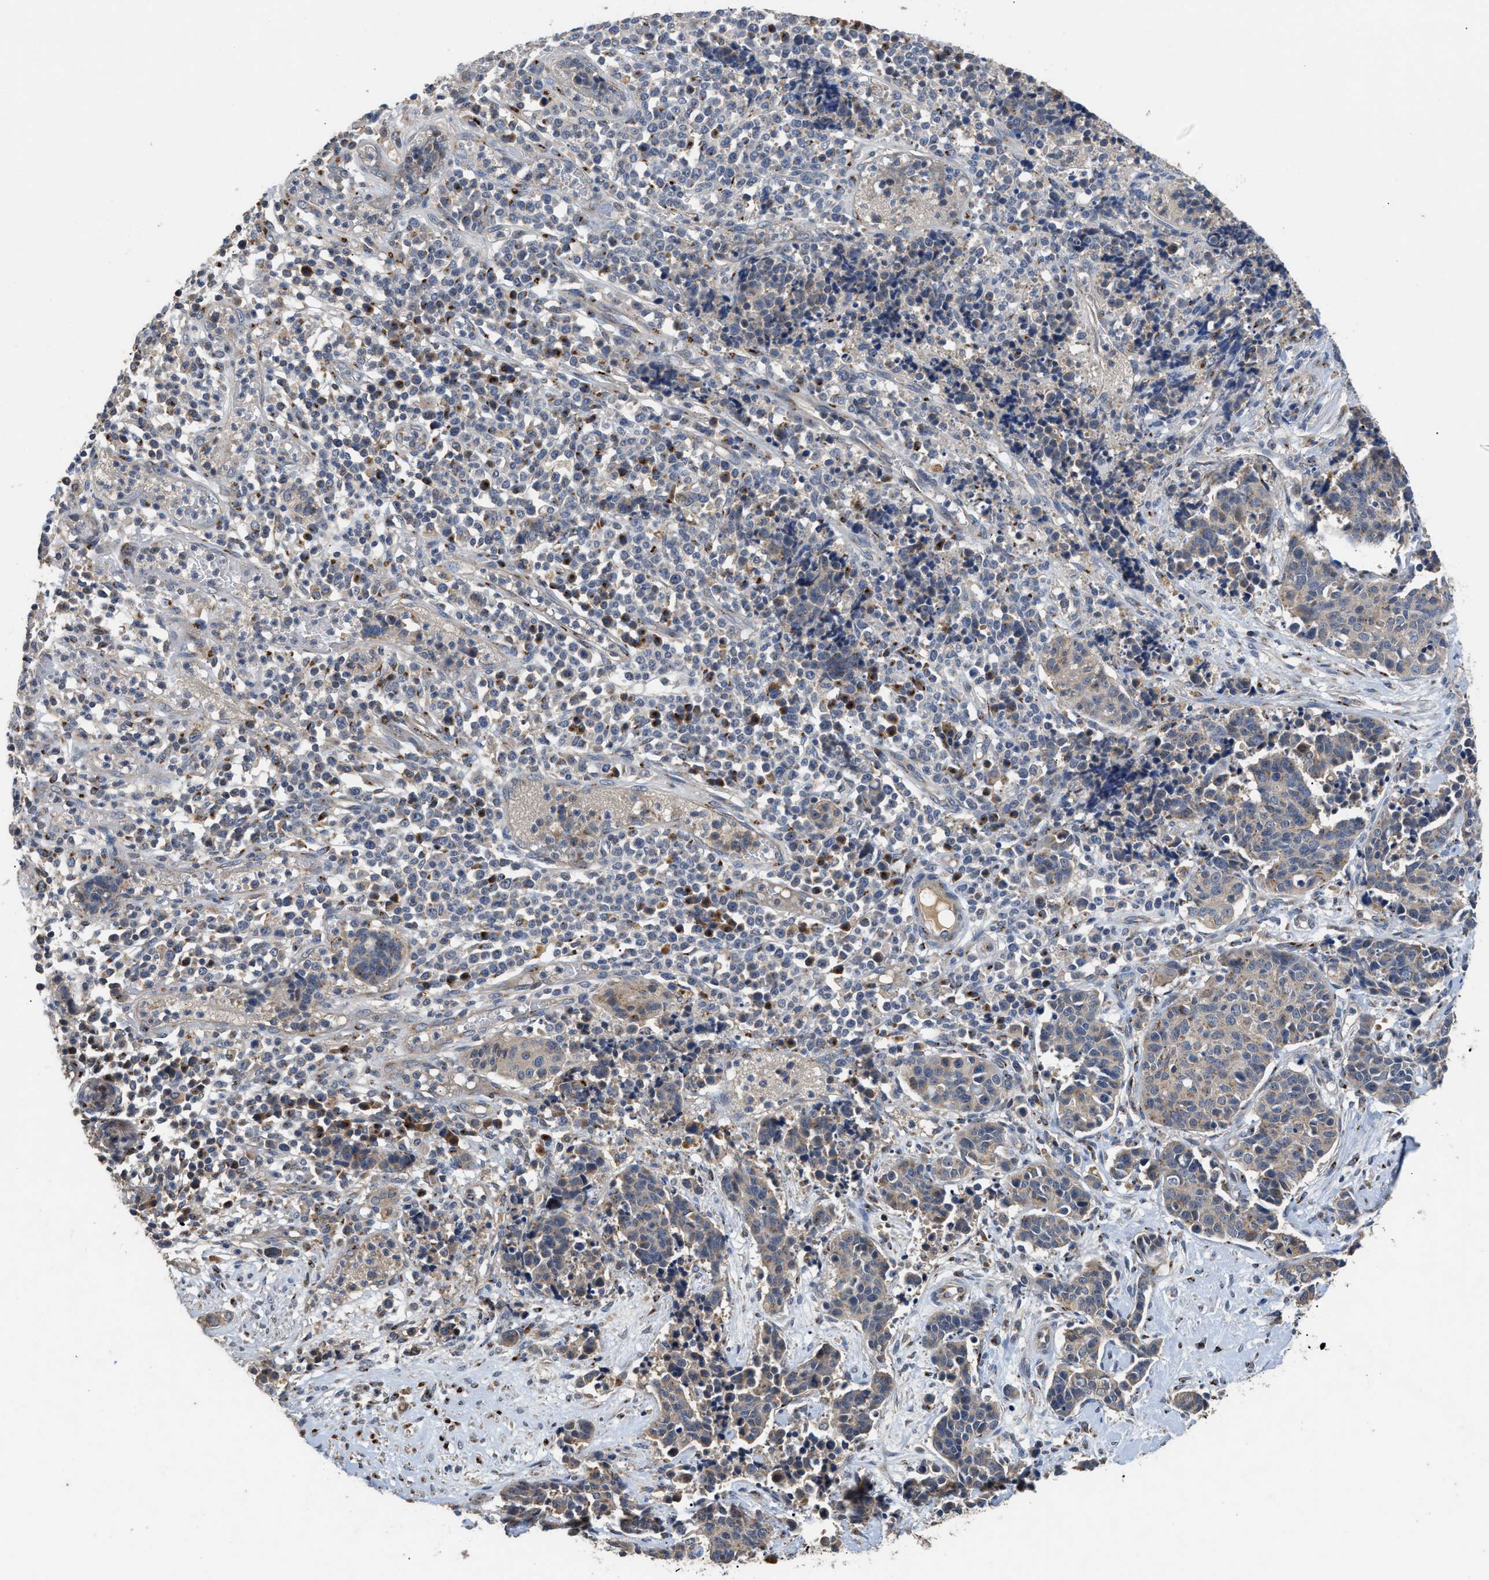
{"staining": {"intensity": "weak", "quantity": "25%-75%", "location": "cytoplasmic/membranous"}, "tissue": "cervical cancer", "cell_type": "Tumor cells", "image_type": "cancer", "snomed": [{"axis": "morphology", "description": "Squamous cell carcinoma, NOS"}, {"axis": "topography", "description": "Cervix"}], "caption": "Immunohistochemical staining of cervical squamous cell carcinoma exhibits low levels of weak cytoplasmic/membranous positivity in approximately 25%-75% of tumor cells. (Stains: DAB in brown, nuclei in blue, Microscopy: brightfield microscopy at high magnification).", "gene": "SIK2", "patient": {"sex": "female", "age": 35}}